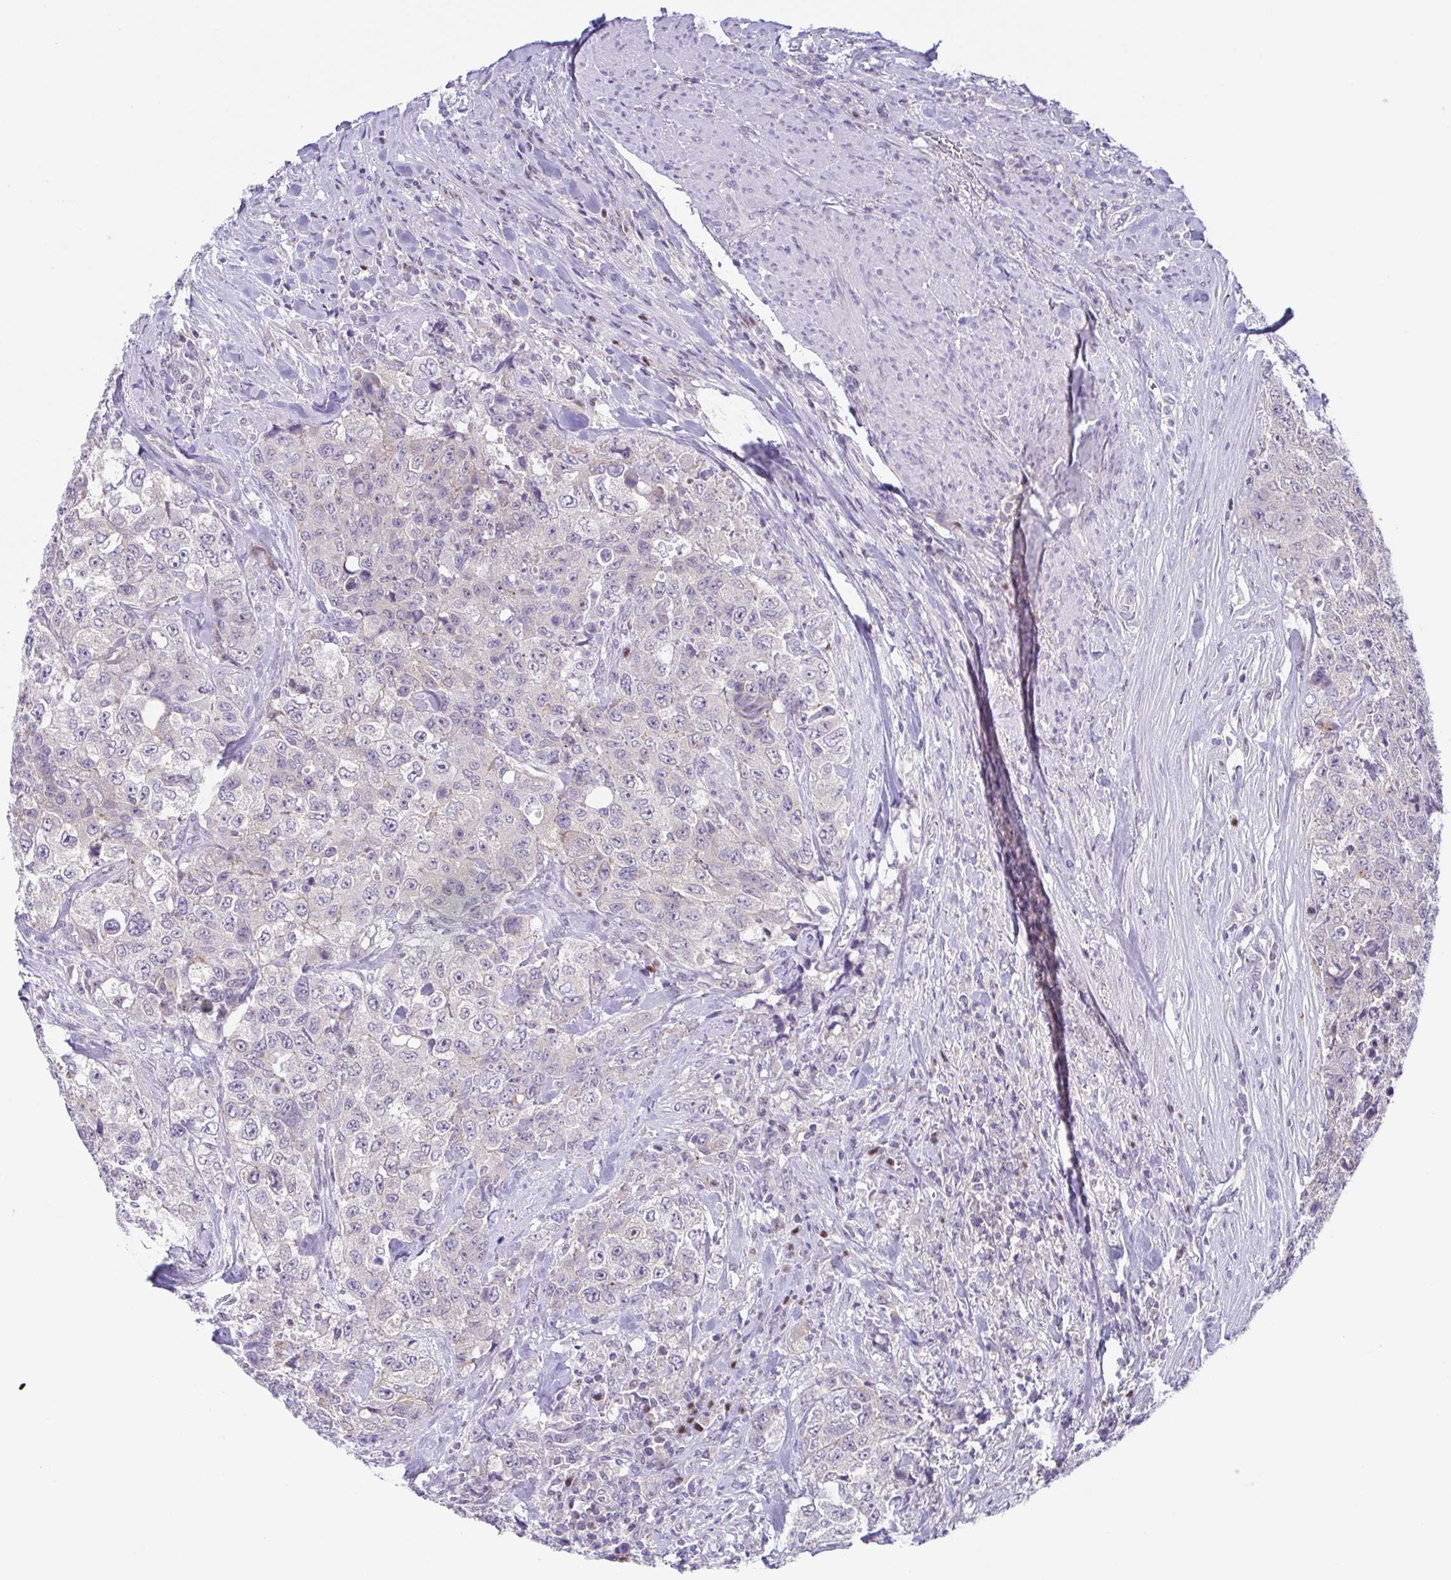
{"staining": {"intensity": "negative", "quantity": "none", "location": "none"}, "tissue": "urothelial cancer", "cell_type": "Tumor cells", "image_type": "cancer", "snomed": [{"axis": "morphology", "description": "Urothelial carcinoma, High grade"}, {"axis": "topography", "description": "Urinary bladder"}], "caption": "Tumor cells show no significant protein positivity in high-grade urothelial carcinoma.", "gene": "UBE2Q1", "patient": {"sex": "female", "age": 78}}